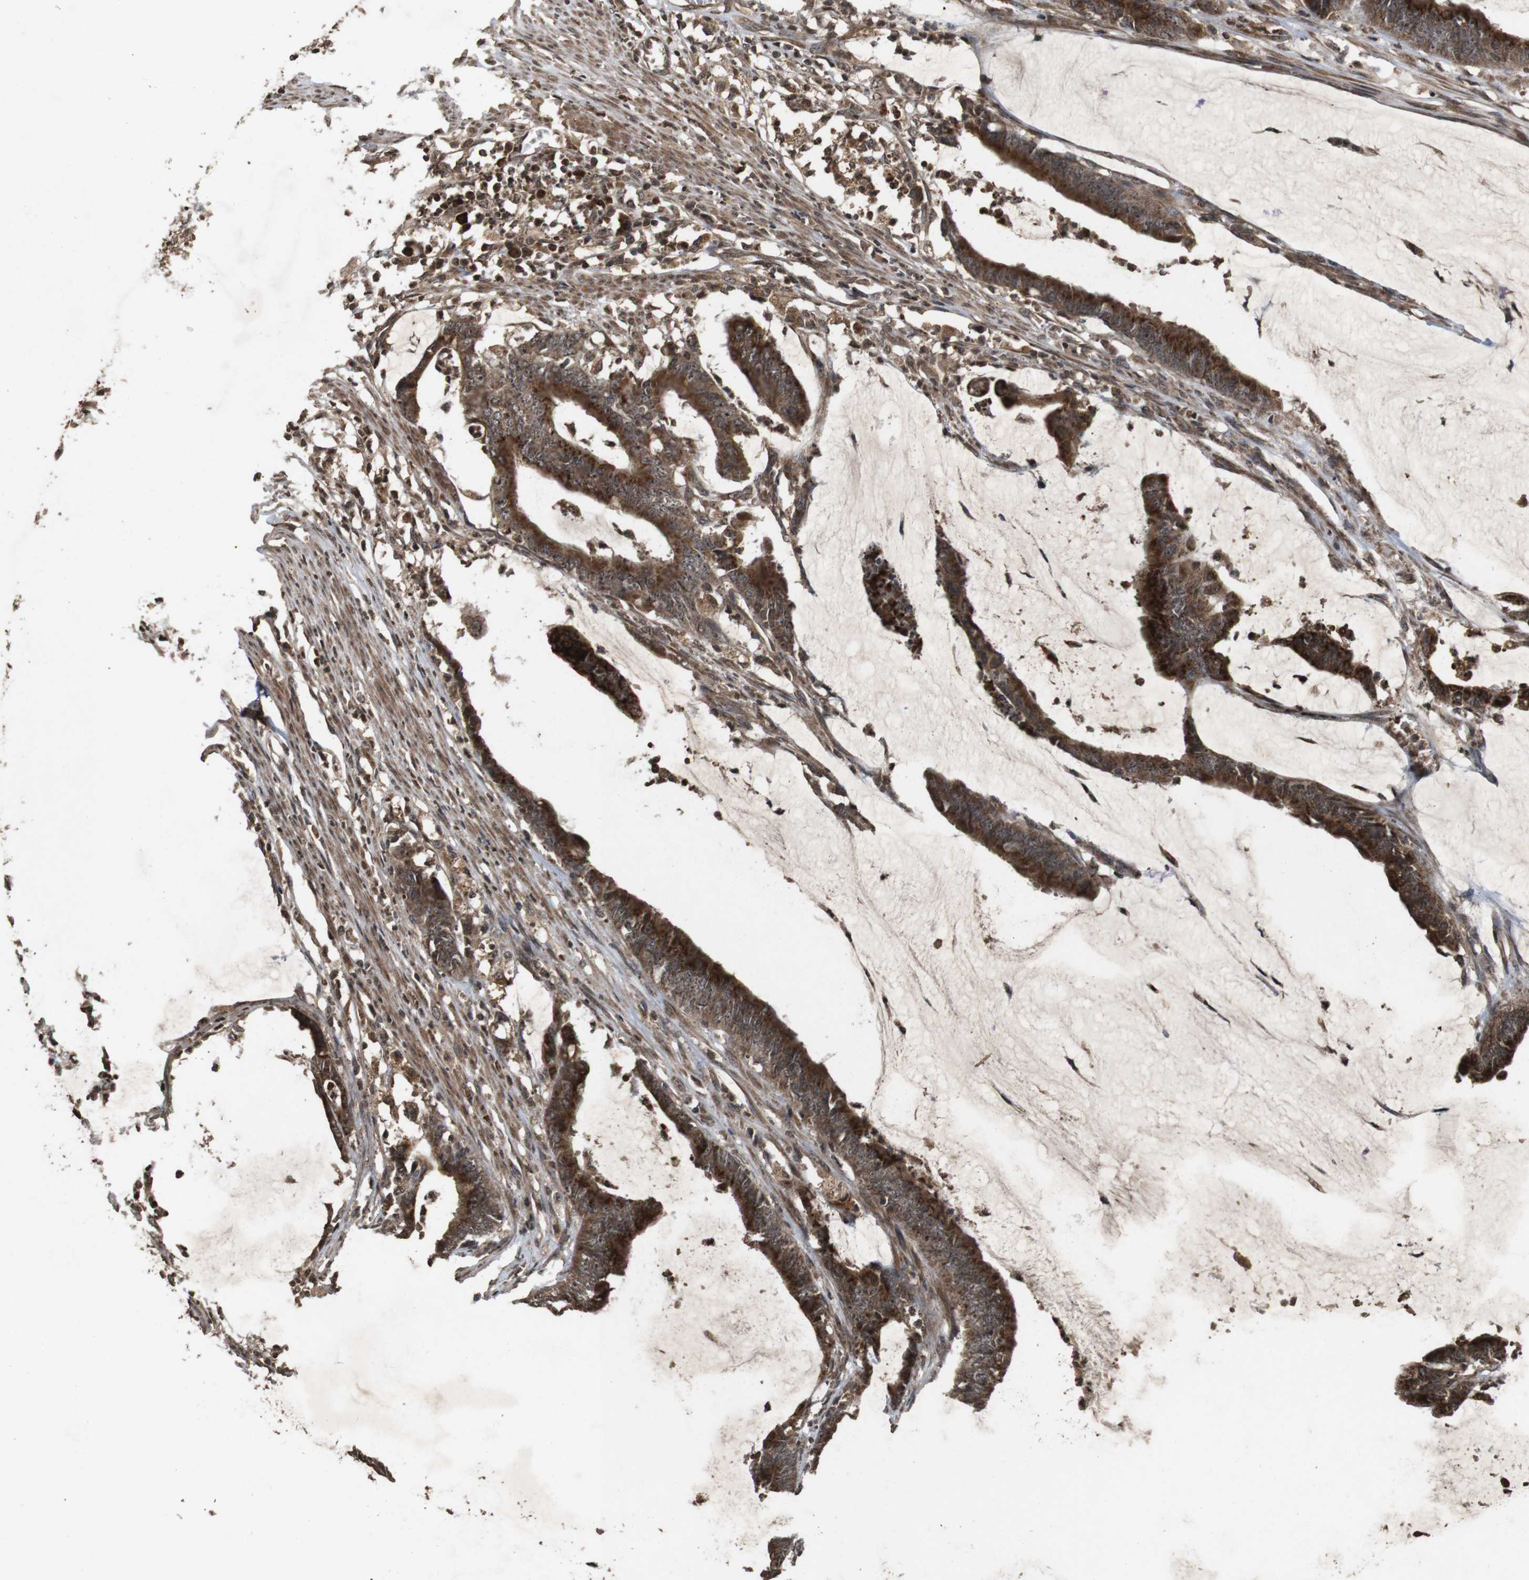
{"staining": {"intensity": "strong", "quantity": ">75%", "location": "cytoplasmic/membranous"}, "tissue": "colorectal cancer", "cell_type": "Tumor cells", "image_type": "cancer", "snomed": [{"axis": "morphology", "description": "Adenocarcinoma, NOS"}, {"axis": "topography", "description": "Rectum"}], "caption": "About >75% of tumor cells in human colorectal cancer (adenocarcinoma) display strong cytoplasmic/membranous protein staining as visualized by brown immunohistochemical staining.", "gene": "SORL1", "patient": {"sex": "female", "age": 66}}